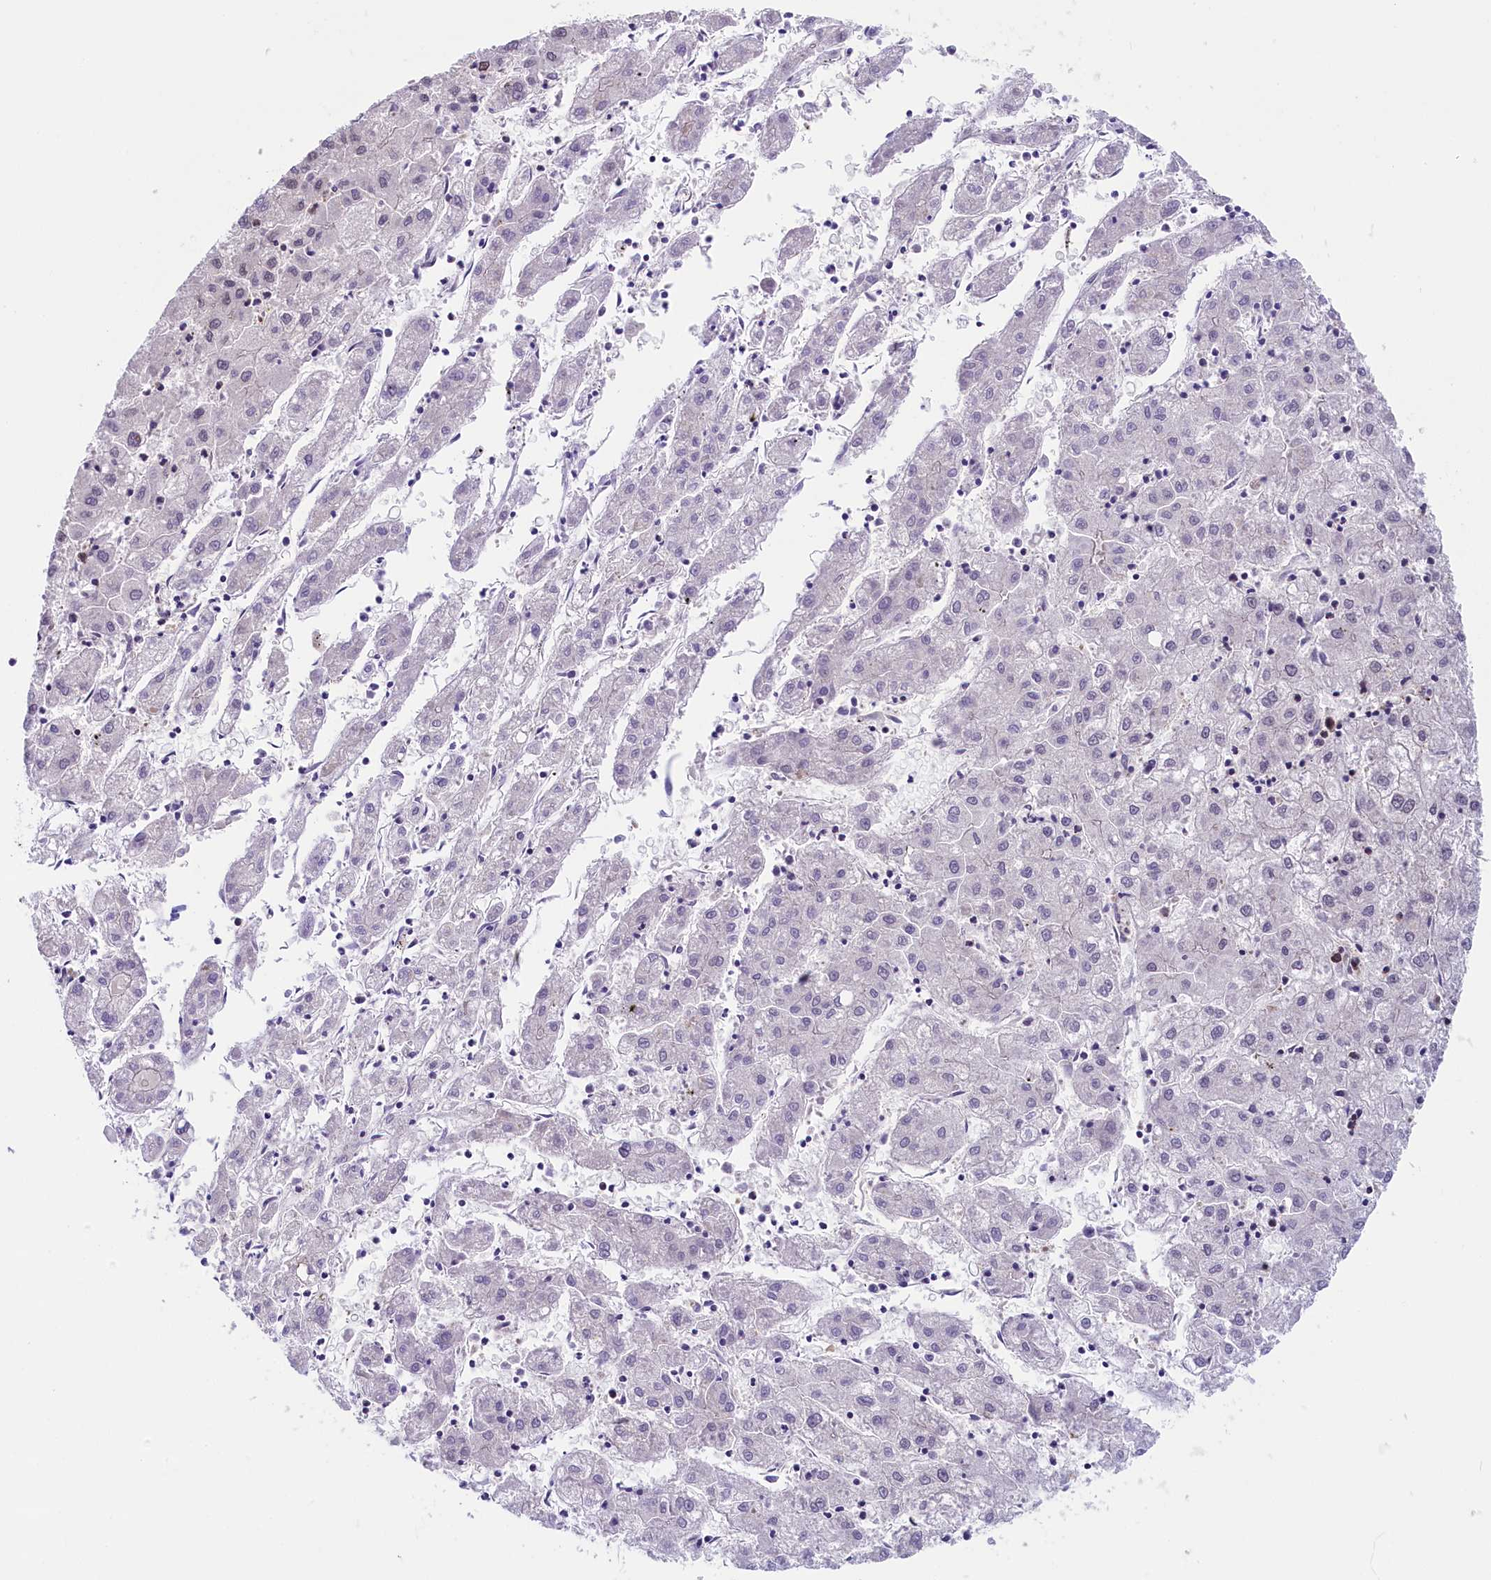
{"staining": {"intensity": "negative", "quantity": "none", "location": "none"}, "tissue": "liver cancer", "cell_type": "Tumor cells", "image_type": "cancer", "snomed": [{"axis": "morphology", "description": "Carcinoma, Hepatocellular, NOS"}, {"axis": "topography", "description": "Liver"}], "caption": "Immunohistochemical staining of human liver cancer displays no significant expression in tumor cells.", "gene": "FCHO1", "patient": {"sex": "male", "age": 72}}